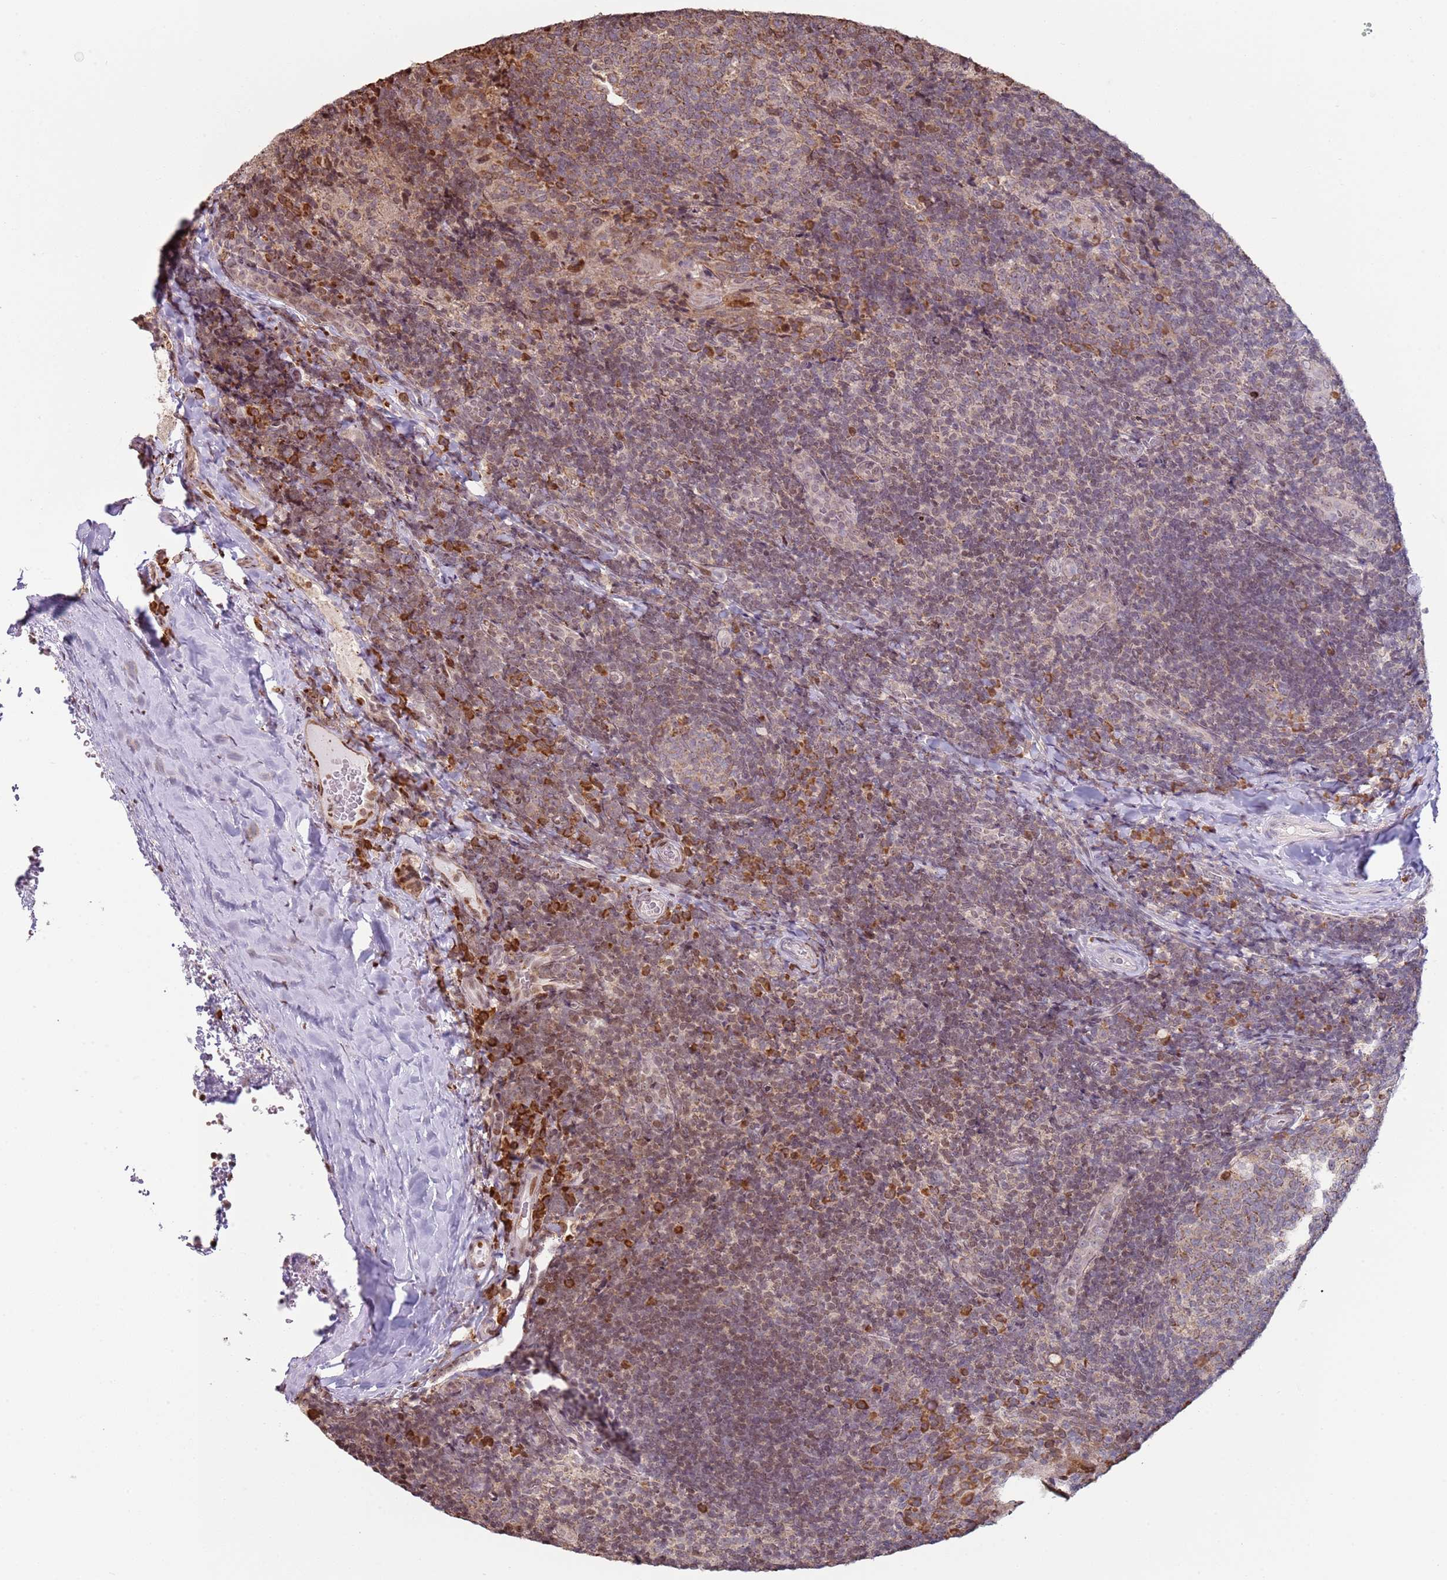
{"staining": {"intensity": "moderate", "quantity": ">75%", "location": "cytoplasmic/membranous"}, "tissue": "tonsil", "cell_type": "Germinal center cells", "image_type": "normal", "snomed": [{"axis": "morphology", "description": "Normal tissue, NOS"}, {"axis": "topography", "description": "Tonsil"}], "caption": "High-magnification brightfield microscopy of unremarkable tonsil stained with DAB (3,3'-diaminobenzidine) (brown) and counterstained with hematoxylin (blue). germinal center cells exhibit moderate cytoplasmic/membranous positivity is seen in approximately>75% of cells.", "gene": "SCAF1", "patient": {"sex": "male", "age": 17}}